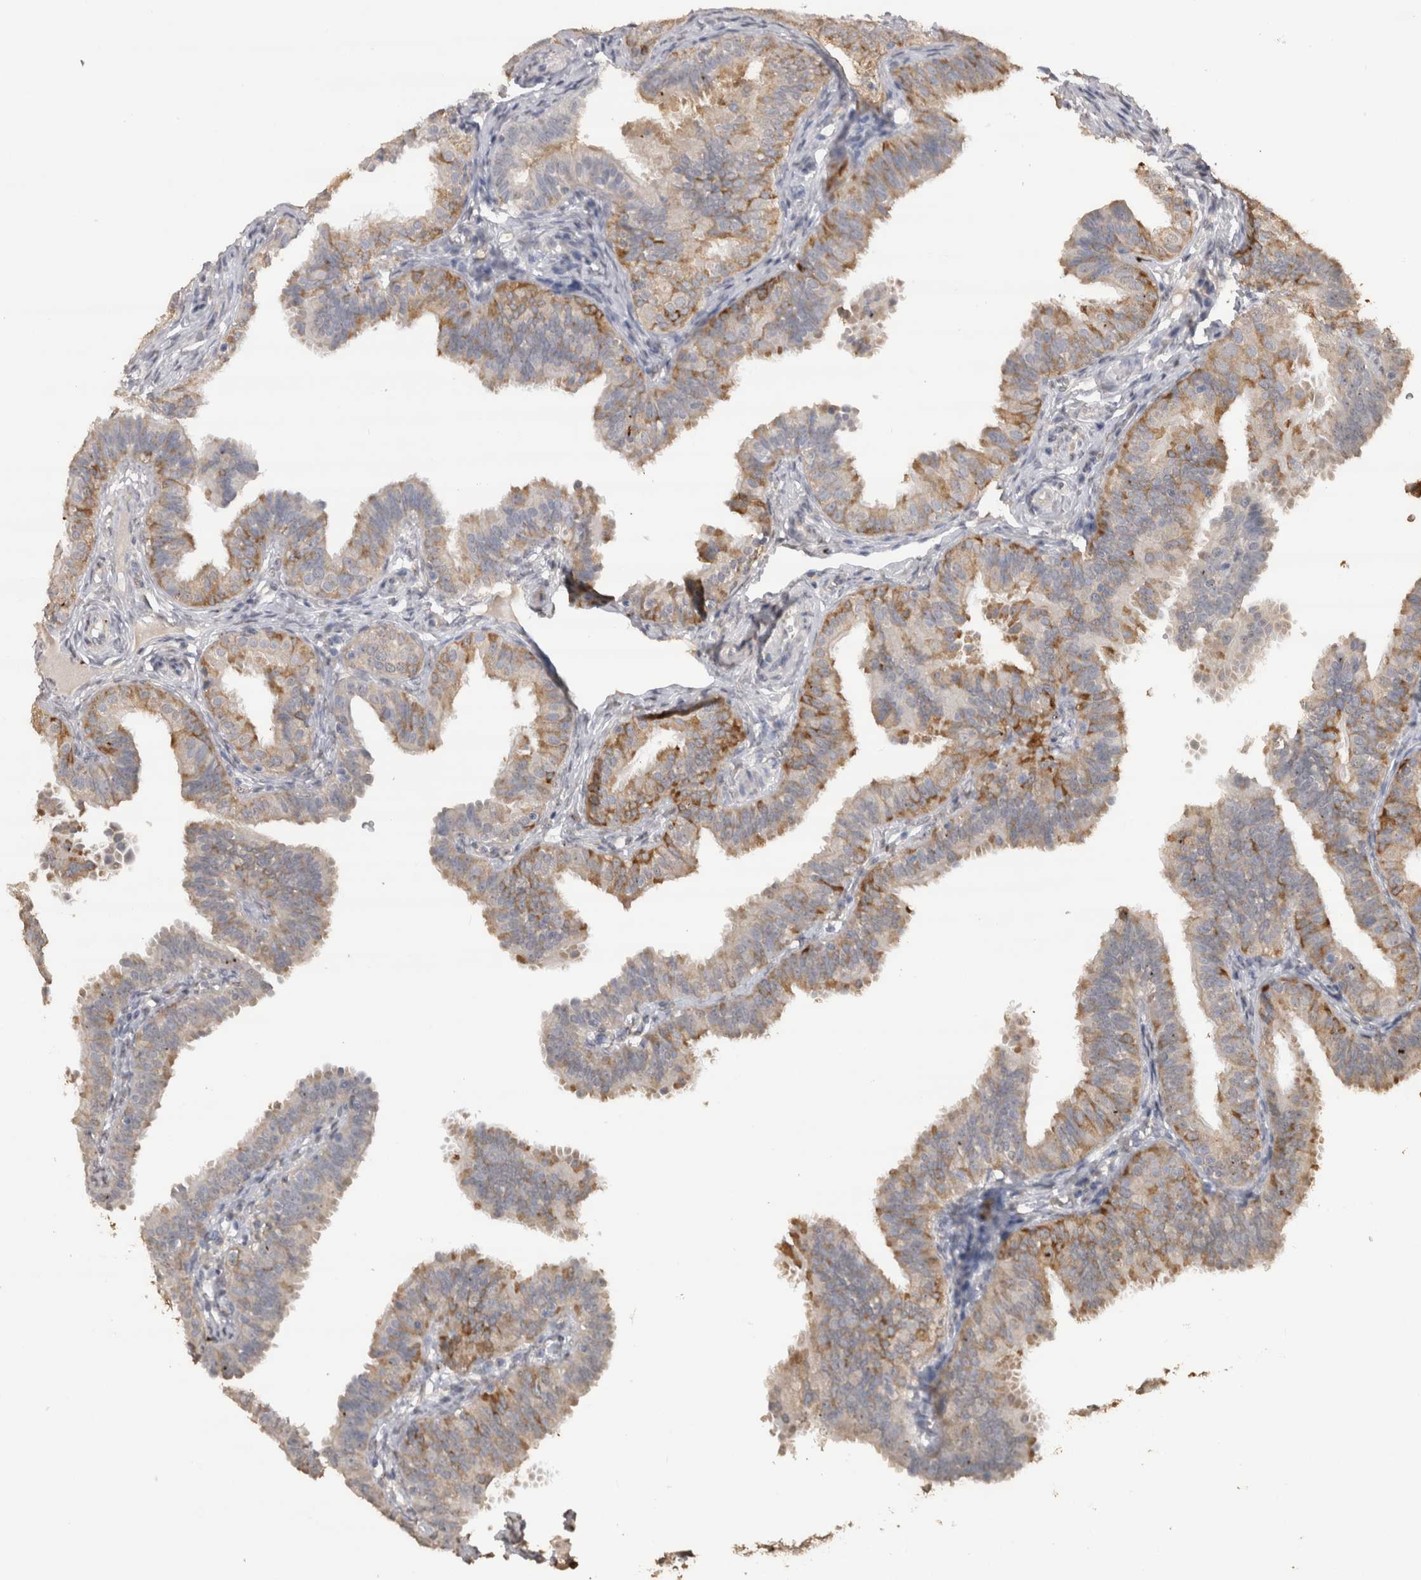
{"staining": {"intensity": "moderate", "quantity": "25%-75%", "location": "cytoplasmic/membranous"}, "tissue": "fallopian tube", "cell_type": "Glandular cells", "image_type": "normal", "snomed": [{"axis": "morphology", "description": "Normal tissue, NOS"}, {"axis": "topography", "description": "Fallopian tube"}], "caption": "Immunohistochemical staining of normal fallopian tube displays medium levels of moderate cytoplasmic/membranous positivity in about 25%-75% of glandular cells.", "gene": "CRELD2", "patient": {"sex": "female", "age": 35}}